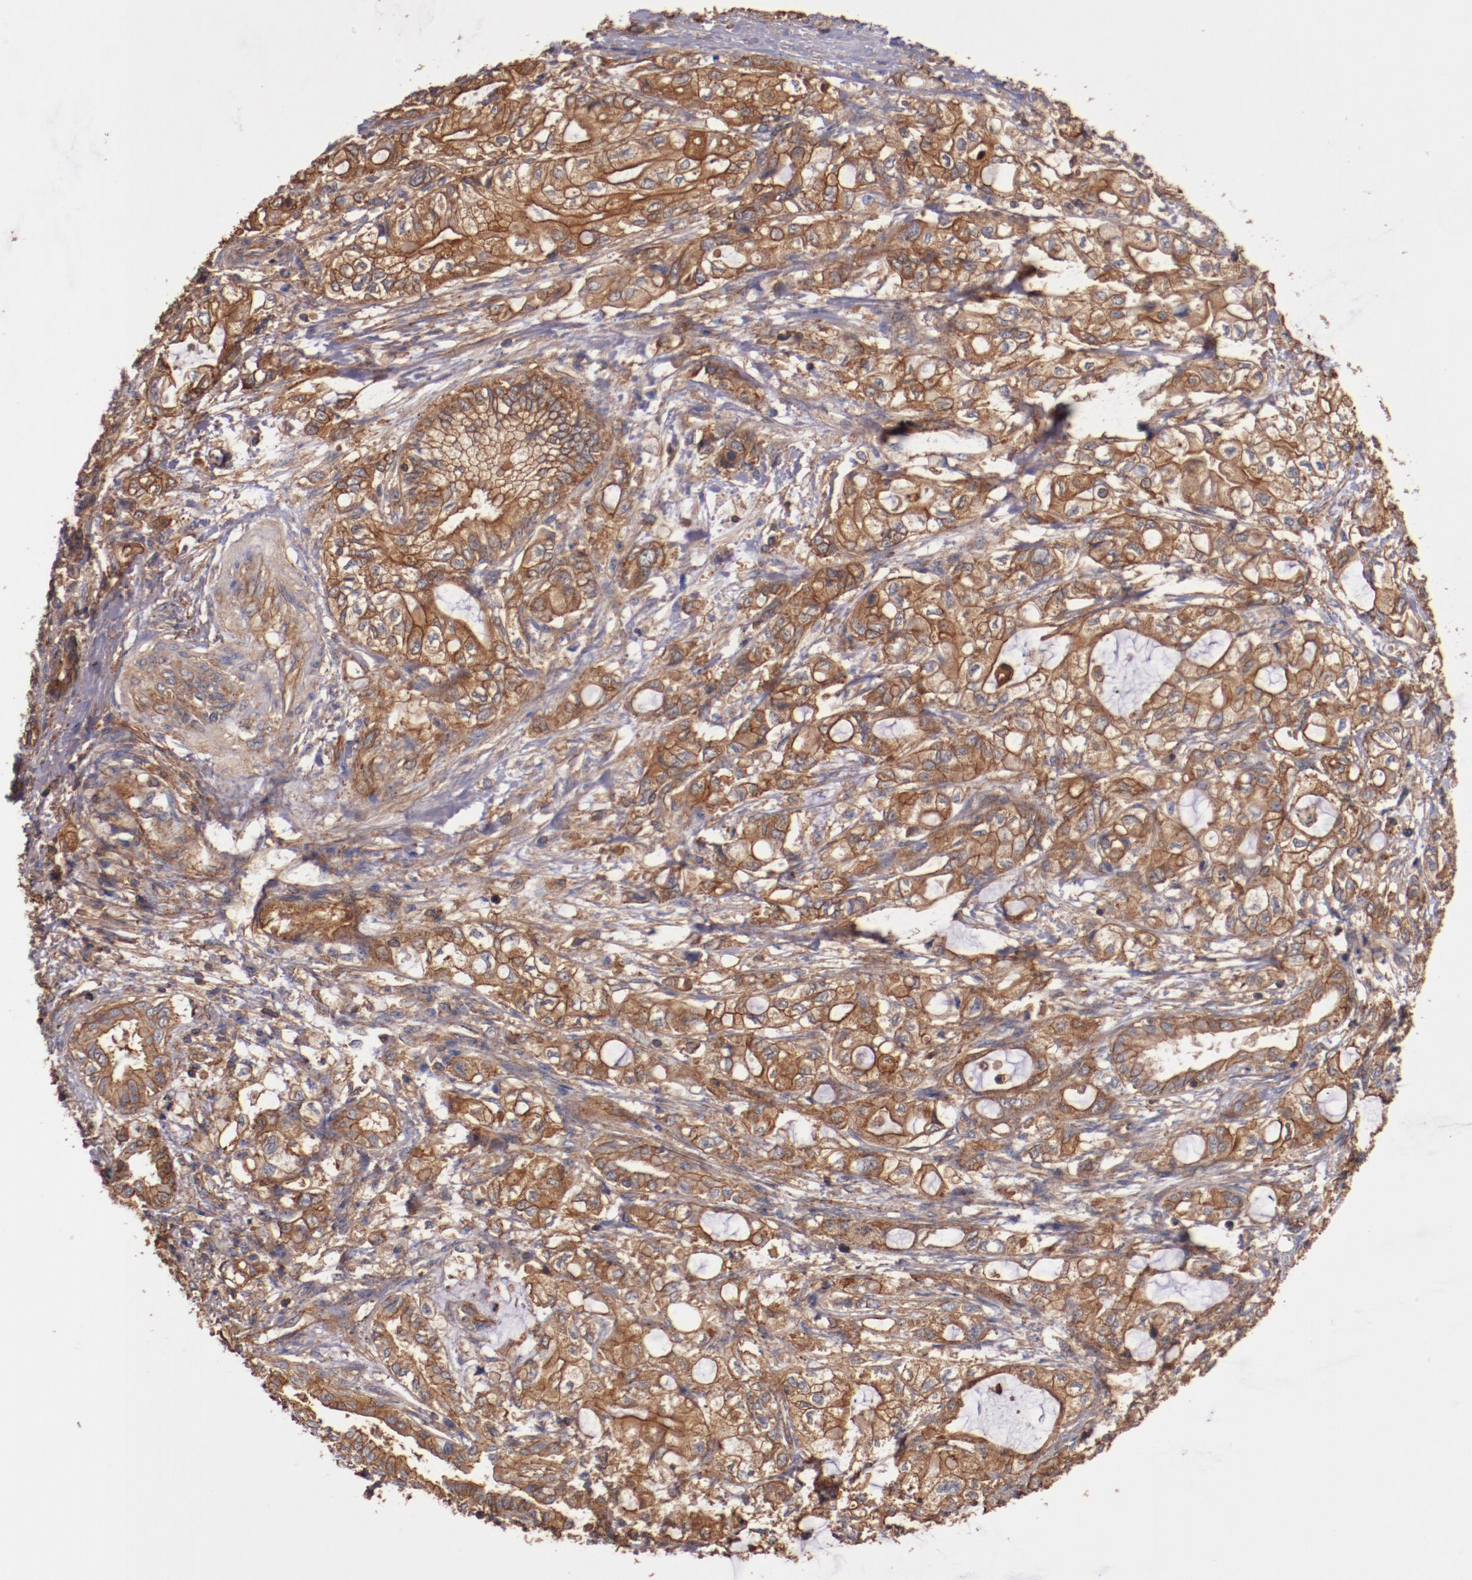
{"staining": {"intensity": "strong", "quantity": ">75%", "location": "cytoplasmic/membranous"}, "tissue": "pancreatic cancer", "cell_type": "Tumor cells", "image_type": "cancer", "snomed": [{"axis": "morphology", "description": "Adenocarcinoma, NOS"}, {"axis": "topography", "description": "Pancreas"}], "caption": "Pancreatic cancer stained for a protein (brown) shows strong cytoplasmic/membranous positive staining in approximately >75% of tumor cells.", "gene": "TMOD3", "patient": {"sex": "male", "age": 79}}